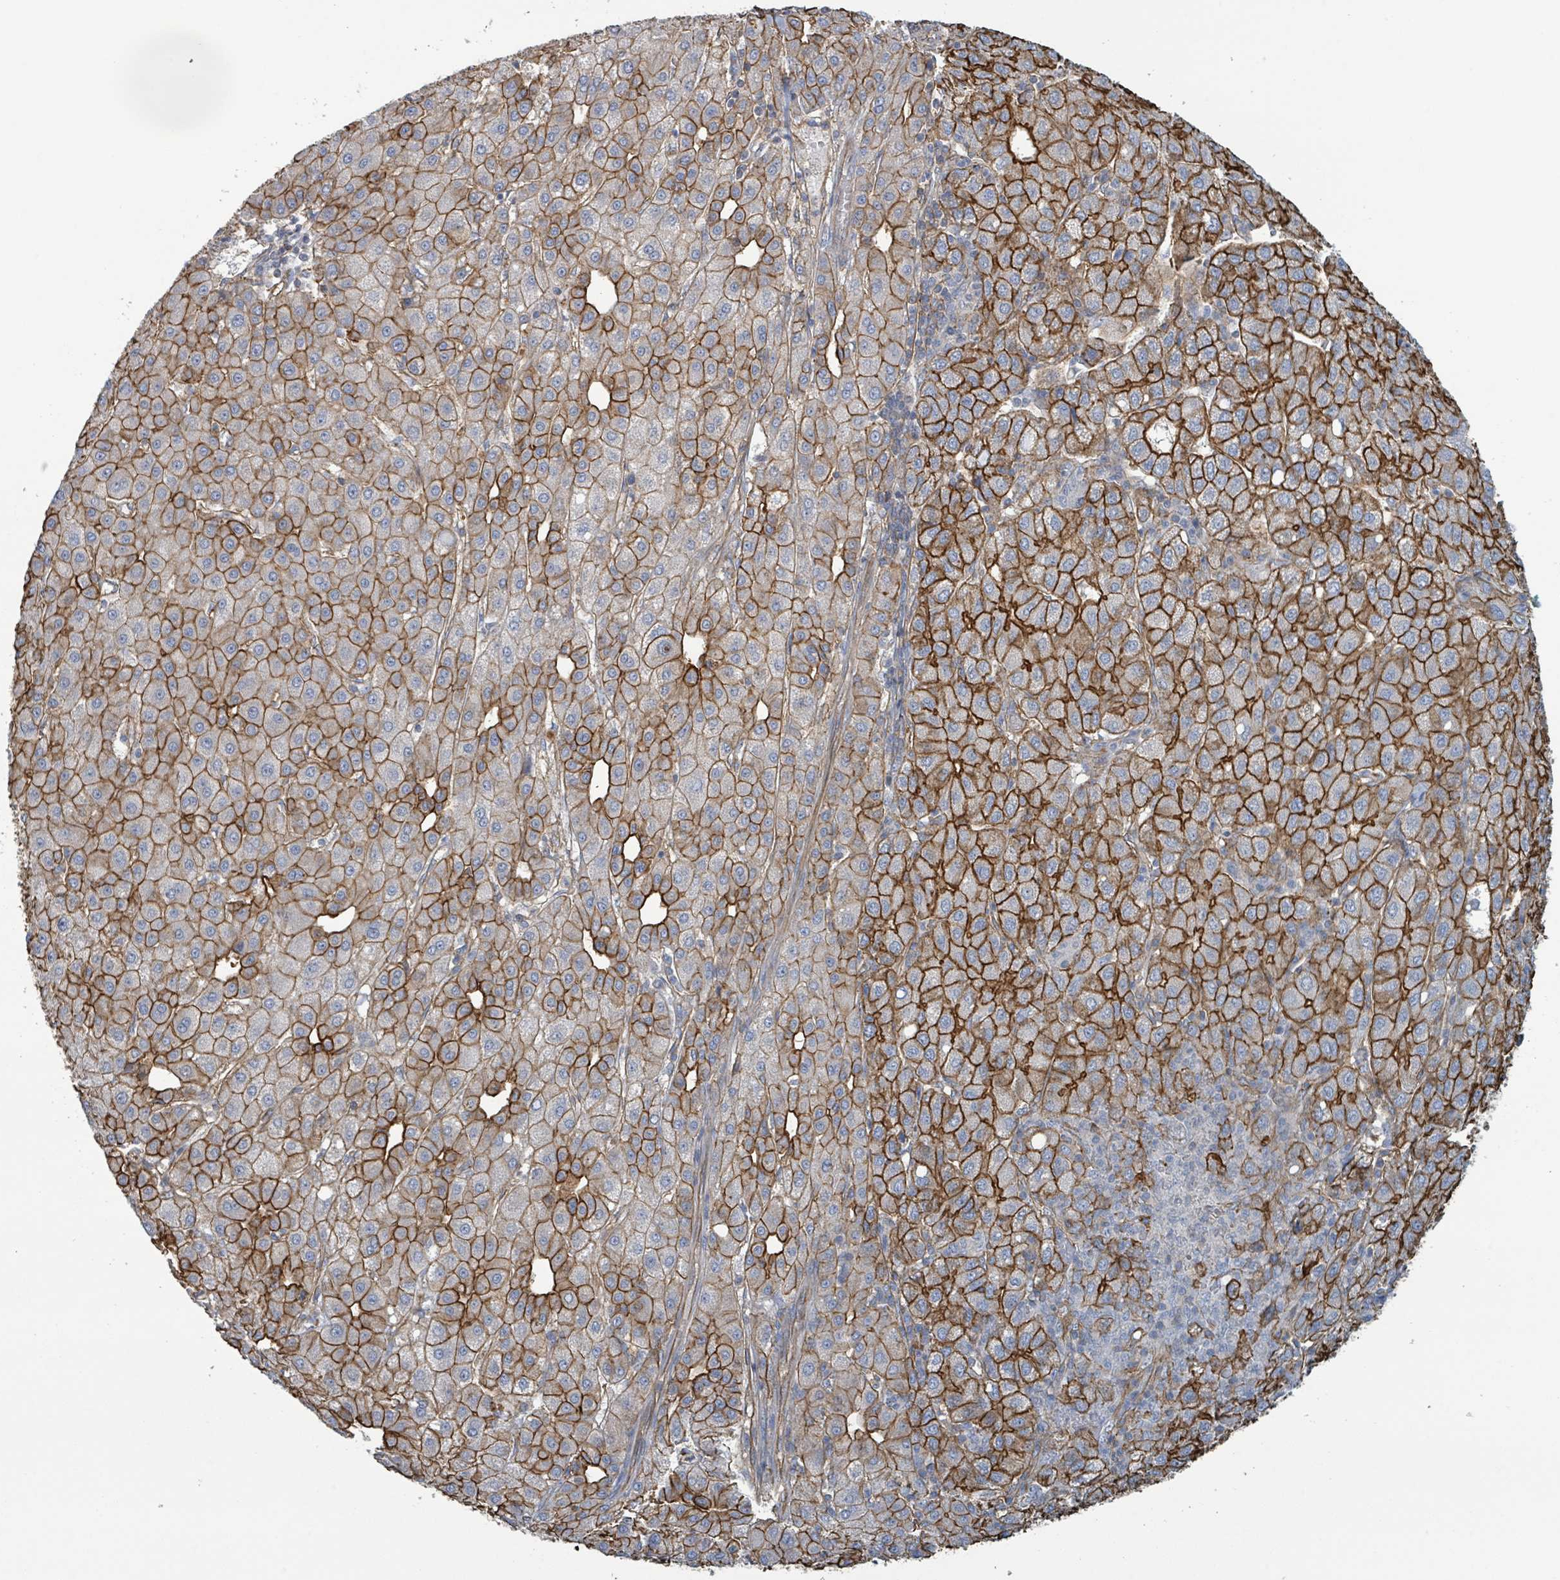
{"staining": {"intensity": "strong", "quantity": ">75%", "location": "cytoplasmic/membranous"}, "tissue": "liver cancer", "cell_type": "Tumor cells", "image_type": "cancer", "snomed": [{"axis": "morphology", "description": "Carcinoma, Hepatocellular, NOS"}, {"axis": "topography", "description": "Liver"}], "caption": "Liver hepatocellular carcinoma stained with a protein marker displays strong staining in tumor cells.", "gene": "LDOC1", "patient": {"sex": "male", "age": 65}}